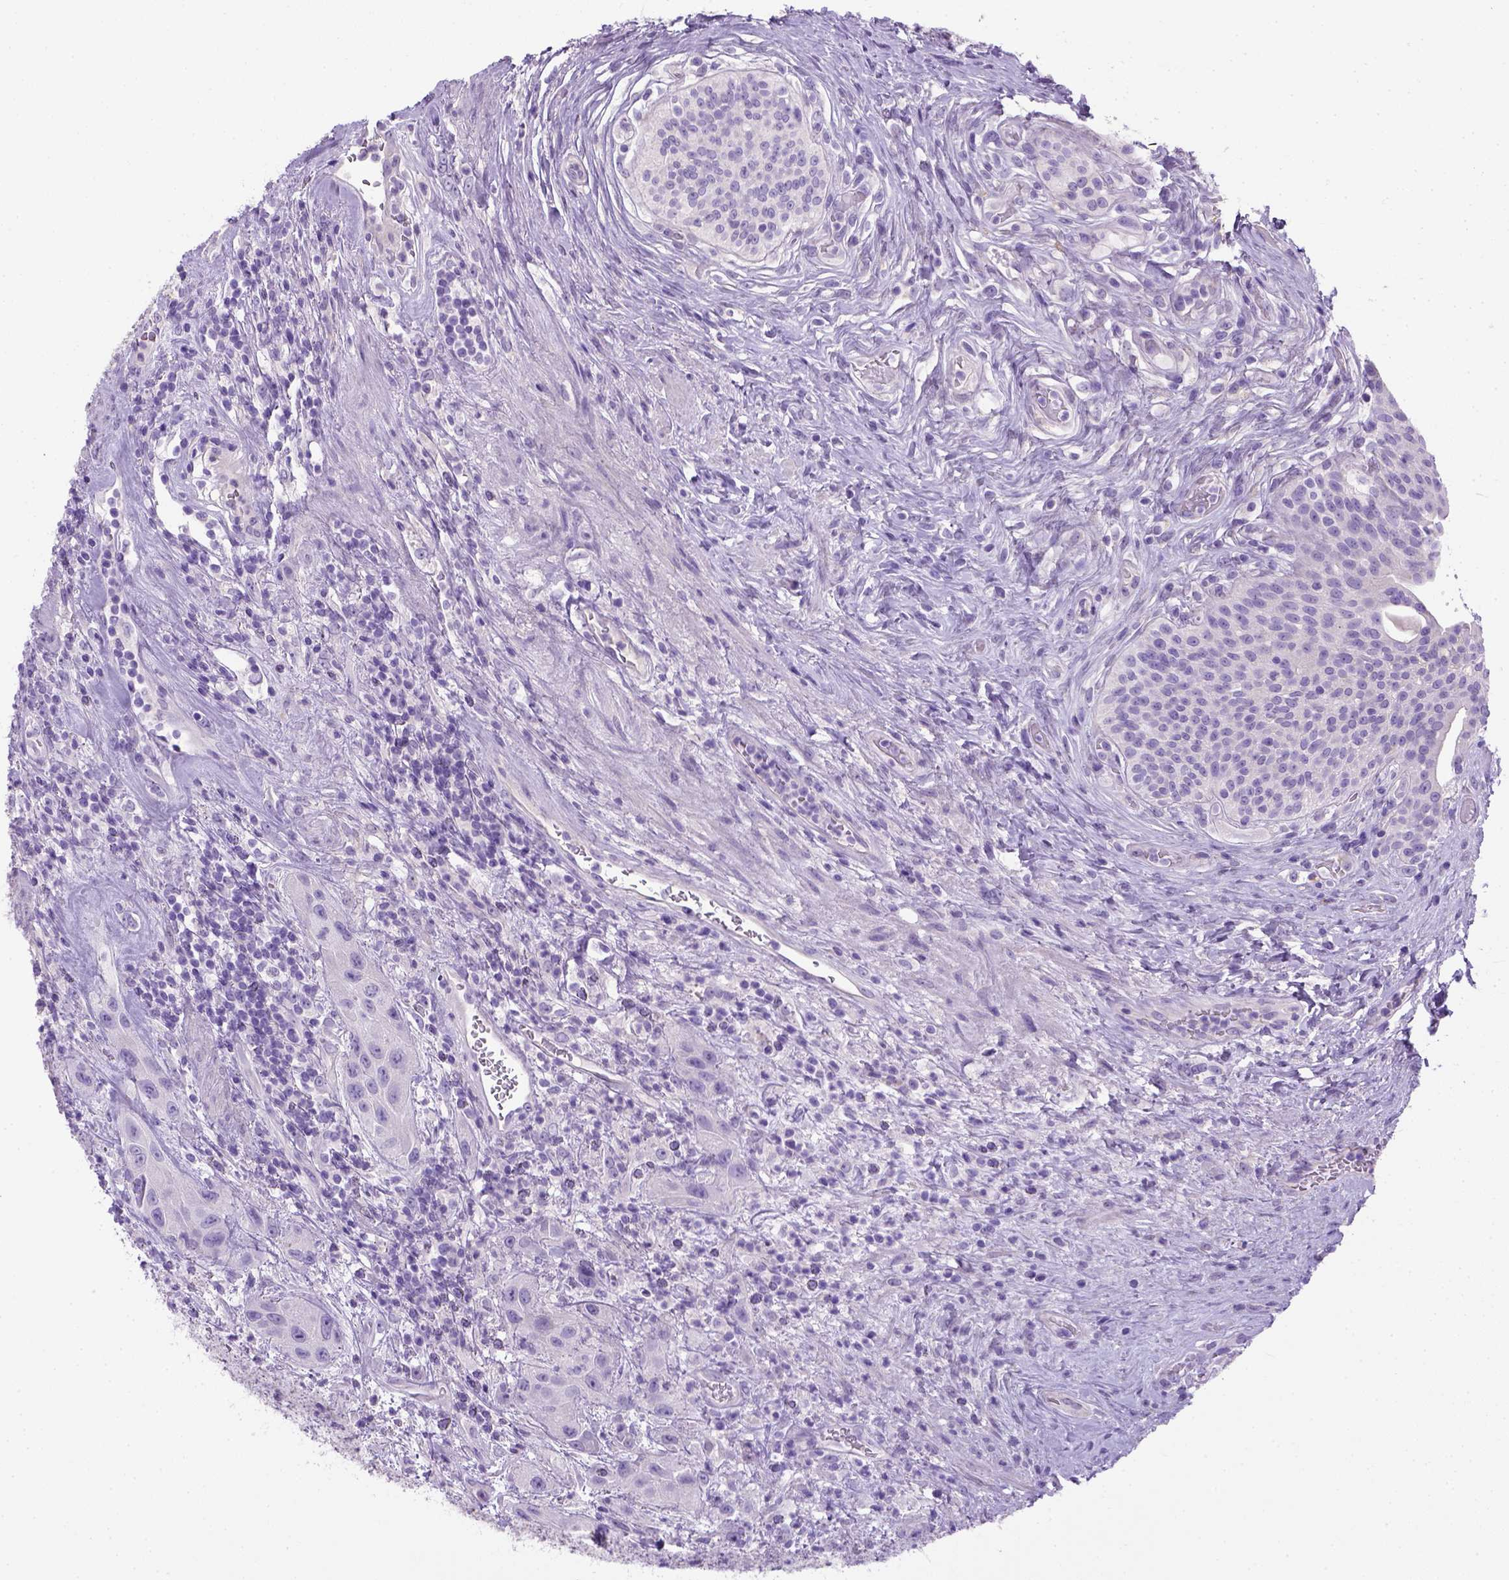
{"staining": {"intensity": "negative", "quantity": "none", "location": "none"}, "tissue": "urothelial cancer", "cell_type": "Tumor cells", "image_type": "cancer", "snomed": [{"axis": "morphology", "description": "Urothelial carcinoma, High grade"}, {"axis": "topography", "description": "Urinary bladder"}], "caption": "This is an immunohistochemistry photomicrograph of human urothelial cancer. There is no positivity in tumor cells.", "gene": "KRT71", "patient": {"sex": "male", "age": 79}}